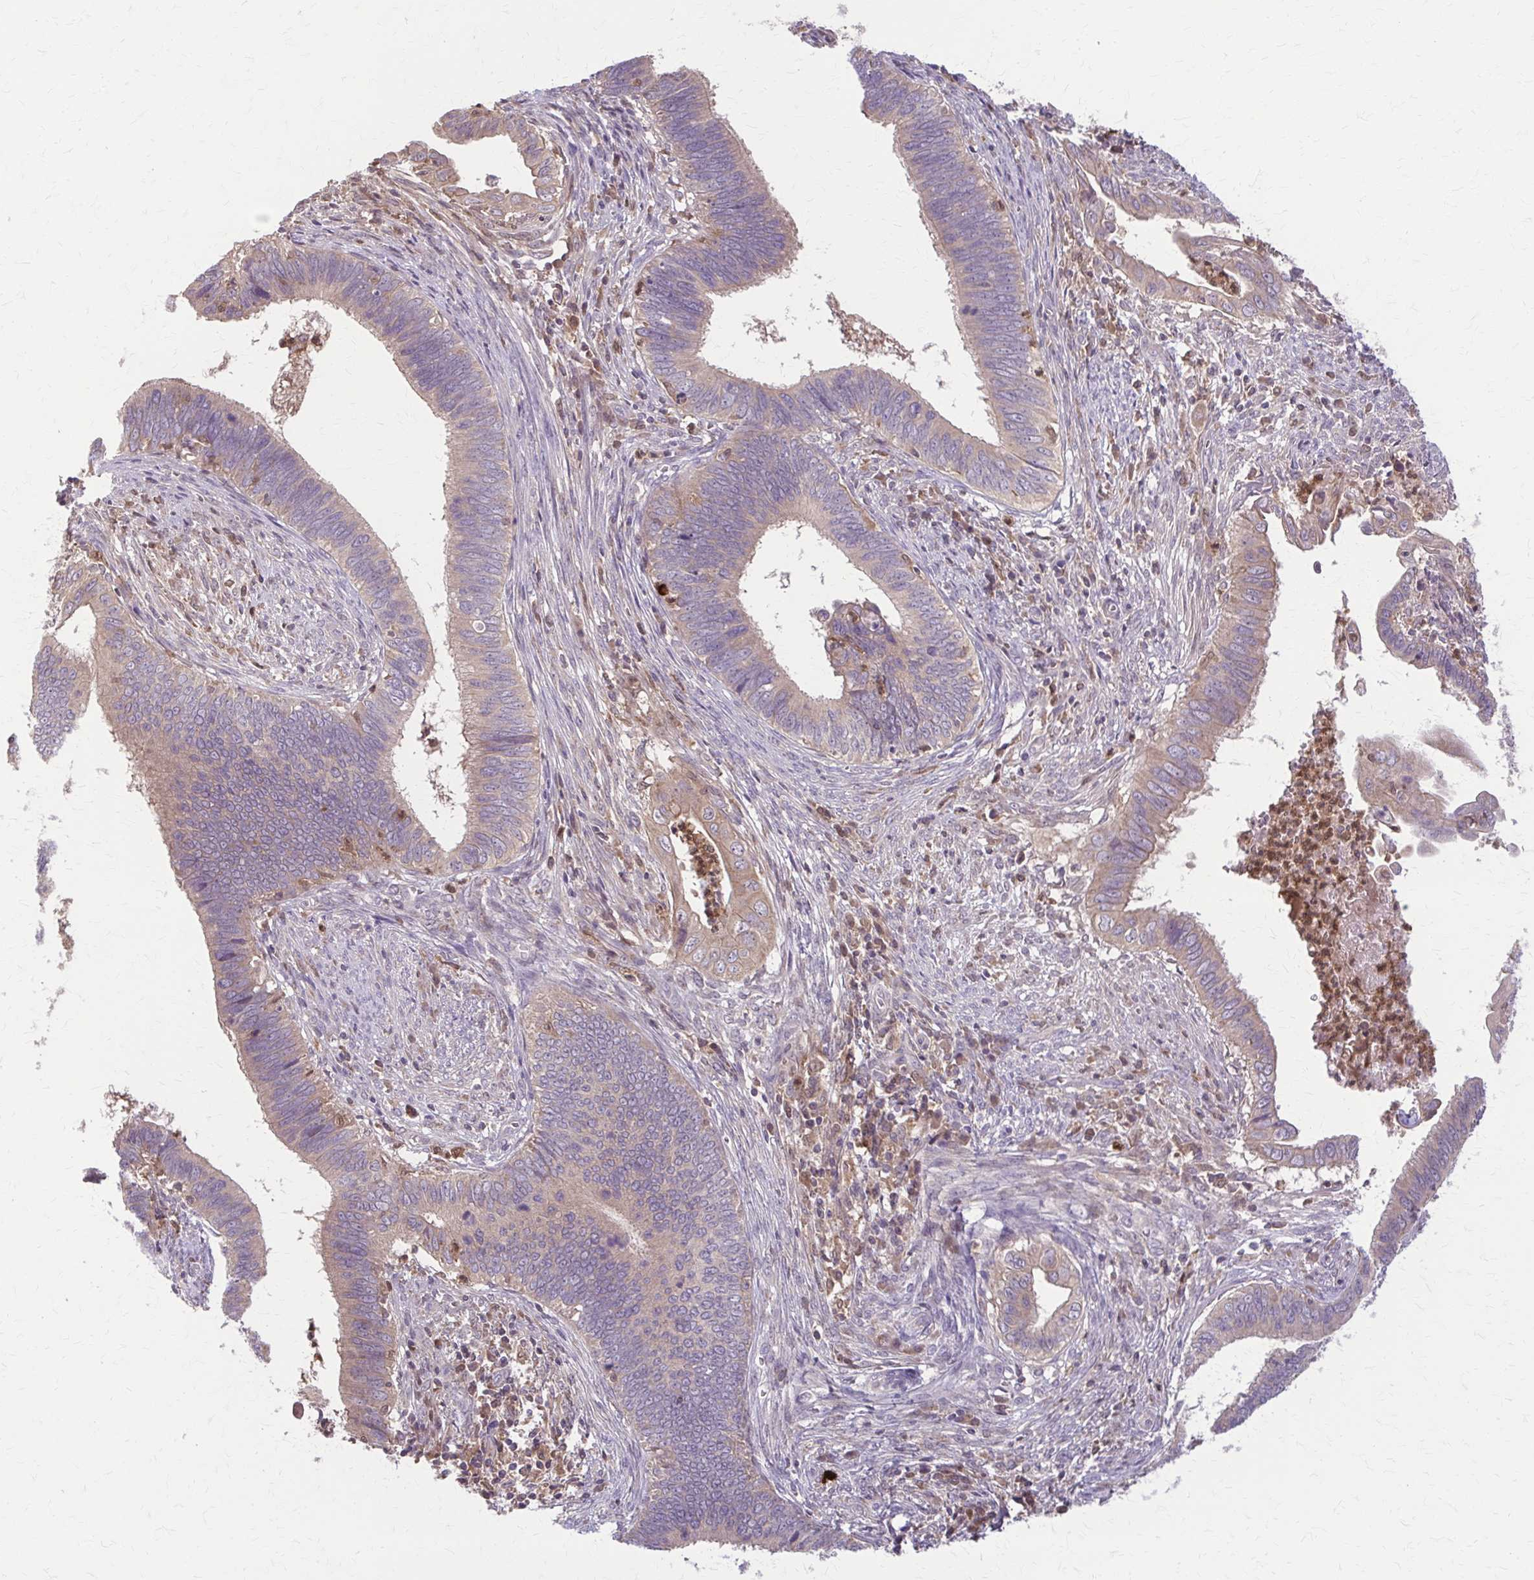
{"staining": {"intensity": "weak", "quantity": "25%-75%", "location": "cytoplasmic/membranous"}, "tissue": "cervical cancer", "cell_type": "Tumor cells", "image_type": "cancer", "snomed": [{"axis": "morphology", "description": "Adenocarcinoma, NOS"}, {"axis": "topography", "description": "Cervix"}], "caption": "Cervical cancer (adenocarcinoma) was stained to show a protein in brown. There is low levels of weak cytoplasmic/membranous expression in about 25%-75% of tumor cells.", "gene": "NRBF2", "patient": {"sex": "female", "age": 42}}